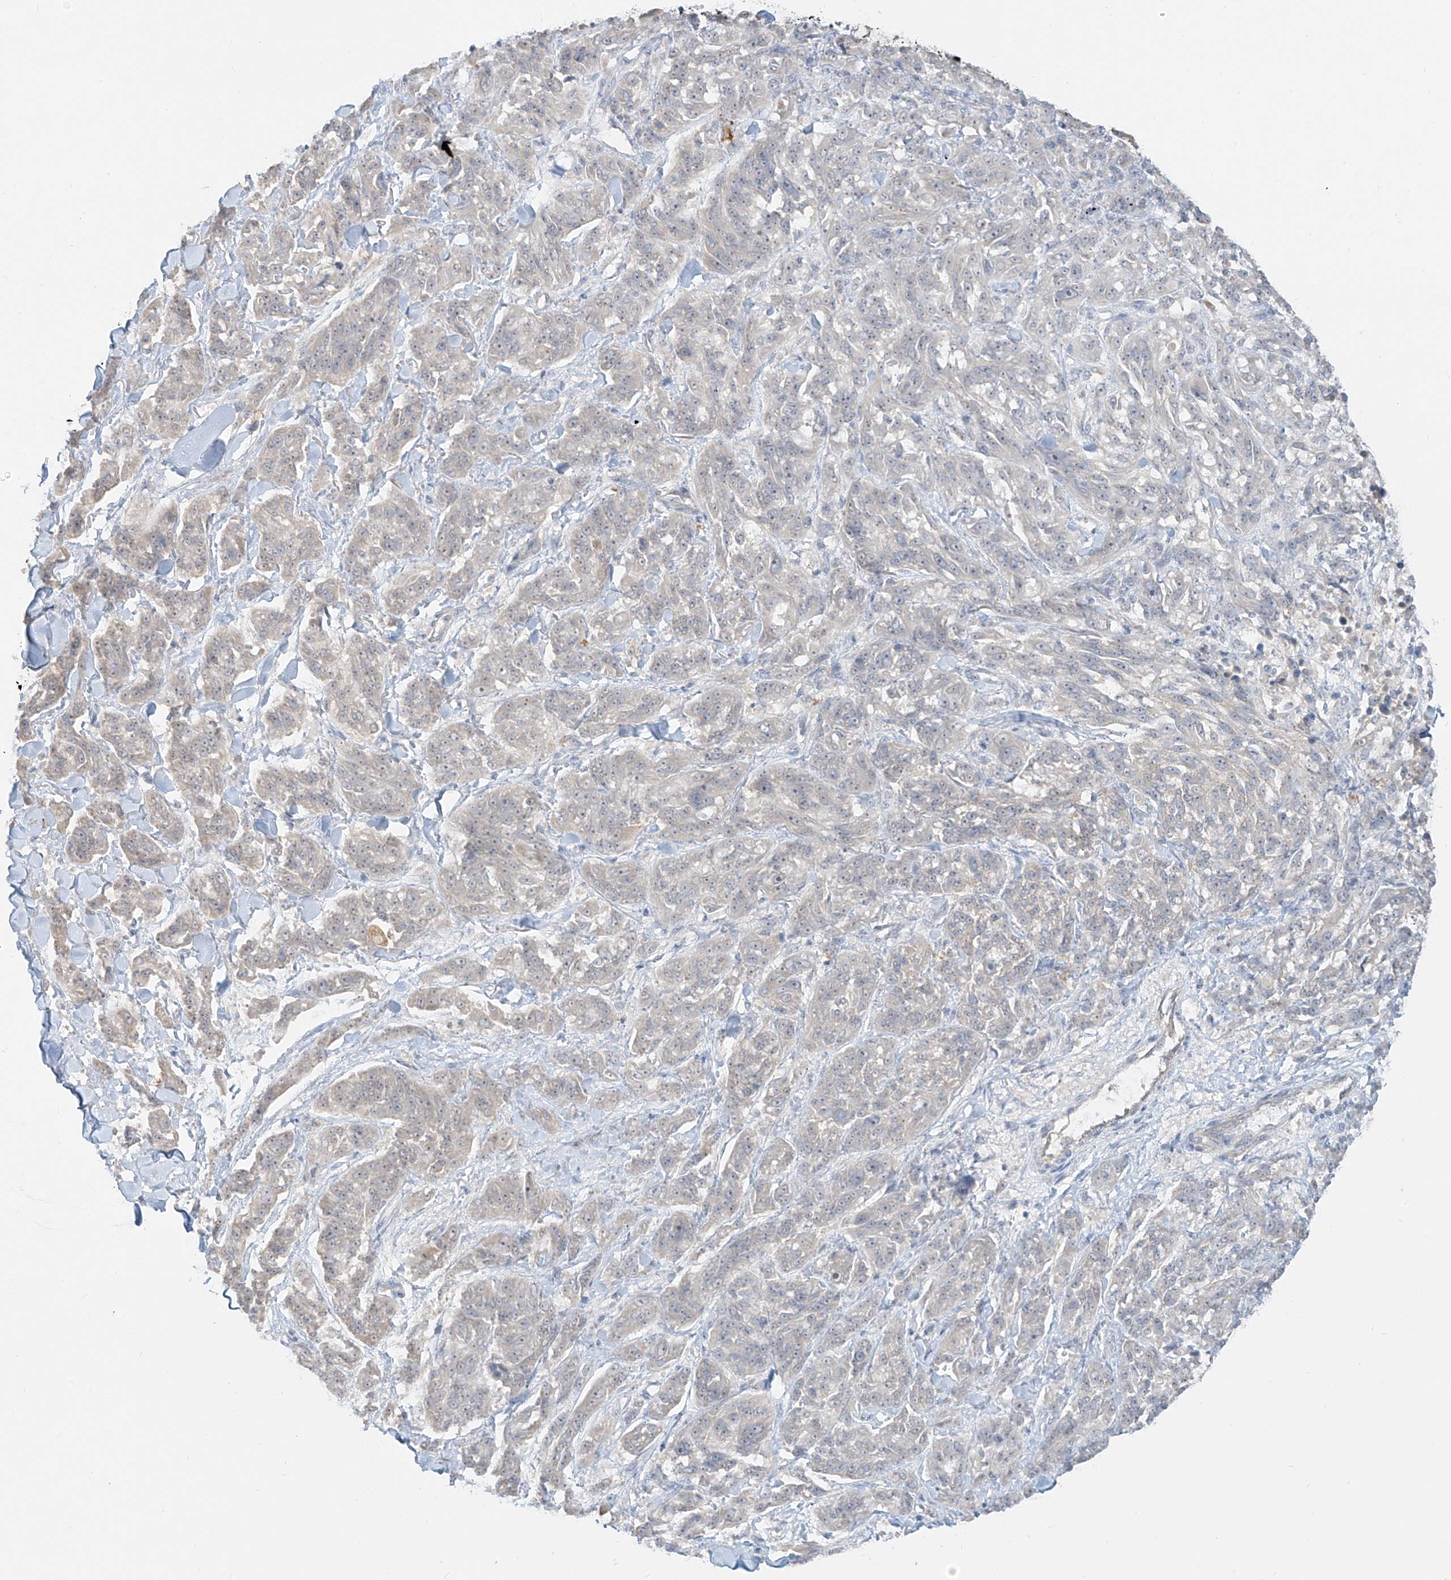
{"staining": {"intensity": "negative", "quantity": "none", "location": "none"}, "tissue": "melanoma", "cell_type": "Tumor cells", "image_type": "cancer", "snomed": [{"axis": "morphology", "description": "Malignant melanoma, NOS"}, {"axis": "topography", "description": "Skin"}], "caption": "A histopathology image of melanoma stained for a protein reveals no brown staining in tumor cells. Nuclei are stained in blue.", "gene": "C2orf42", "patient": {"sex": "male", "age": 53}}